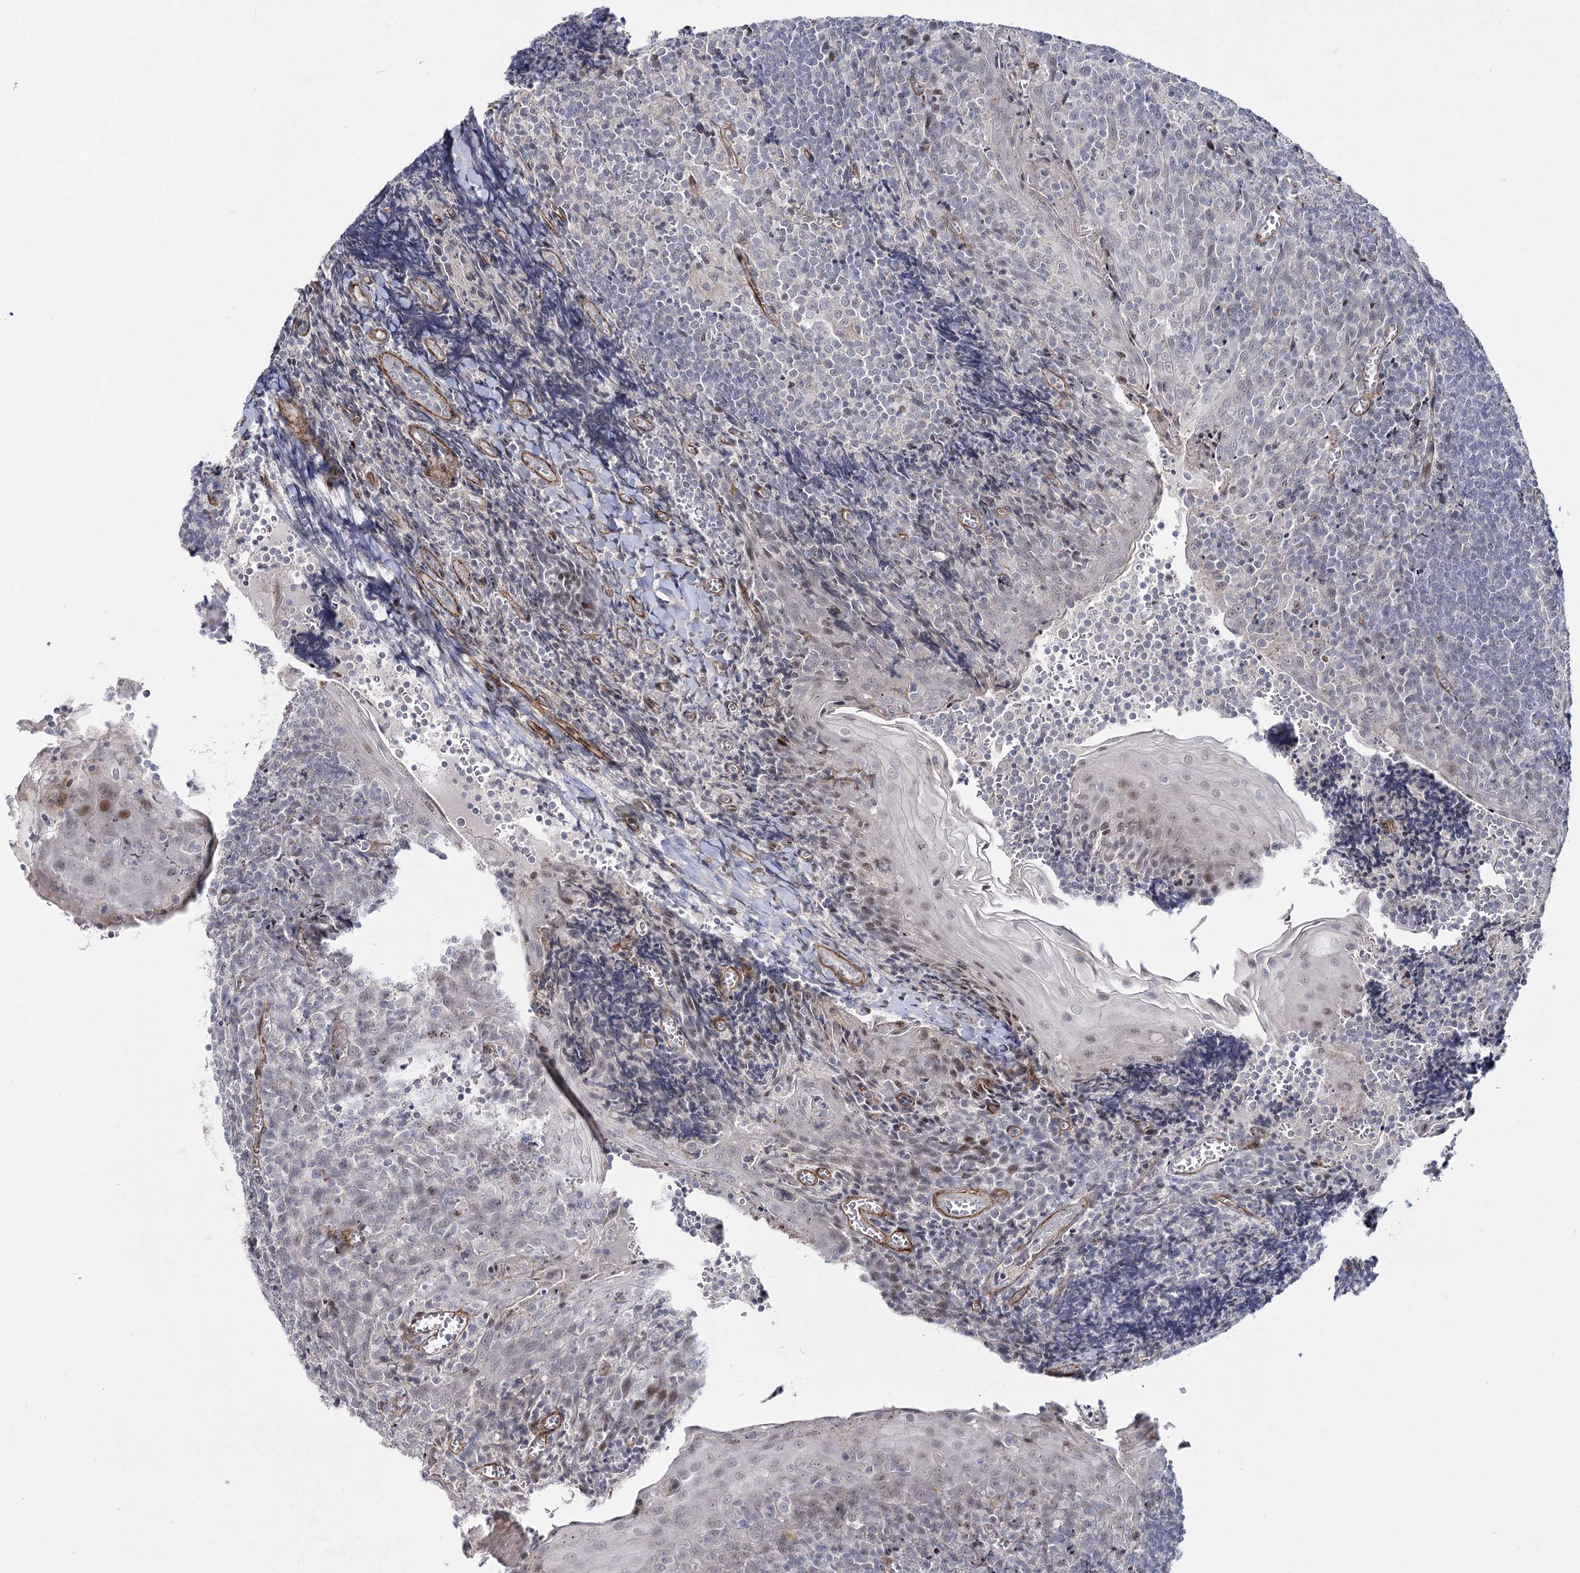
{"staining": {"intensity": "negative", "quantity": "none", "location": "none"}, "tissue": "tonsil", "cell_type": "Germinal center cells", "image_type": "normal", "snomed": [{"axis": "morphology", "description": "Normal tissue, NOS"}, {"axis": "topography", "description": "Tonsil"}], "caption": "Immunohistochemical staining of unremarkable tonsil displays no significant staining in germinal center cells. (Brightfield microscopy of DAB immunohistochemistry (IHC) at high magnification).", "gene": "ATL2", "patient": {"sex": "male", "age": 27}}